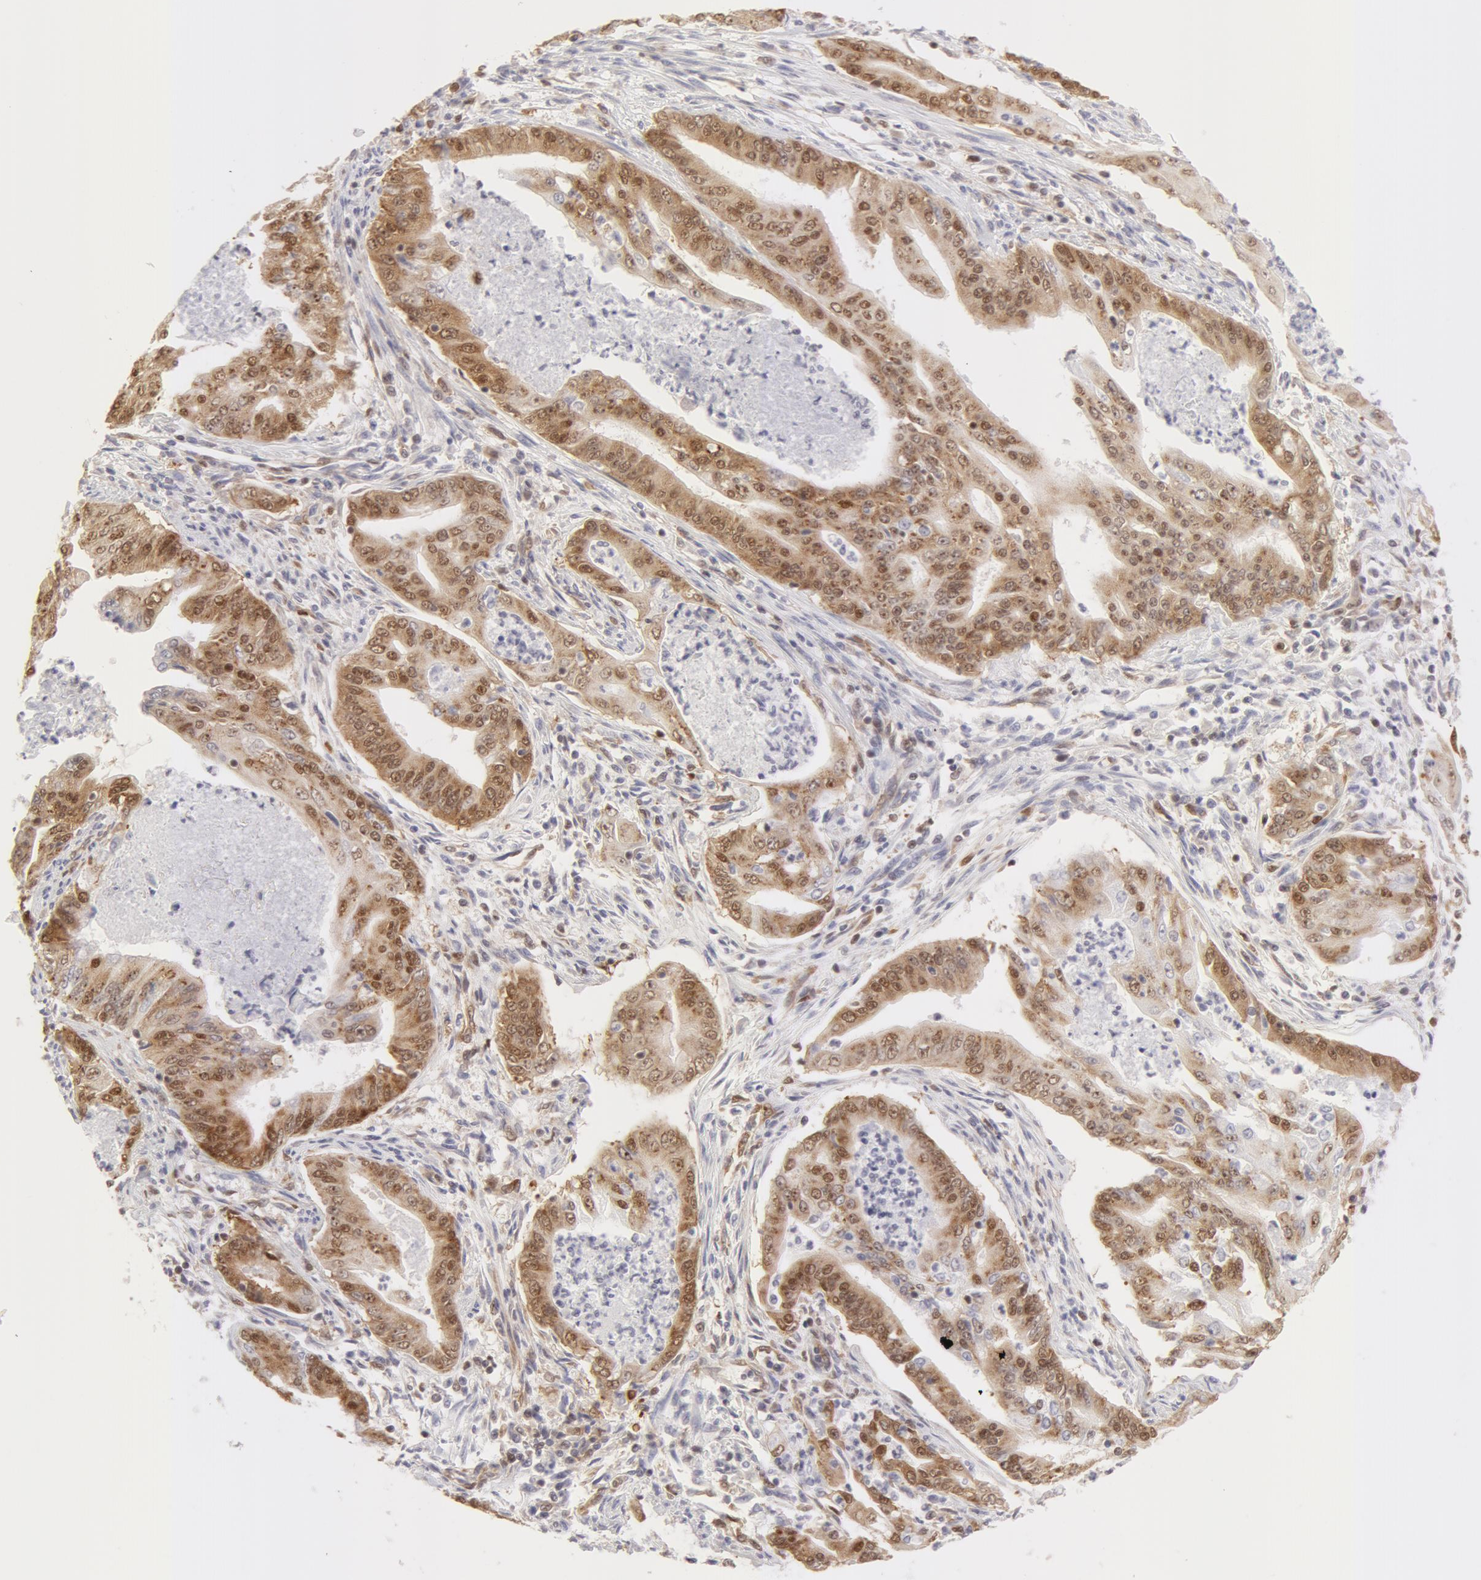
{"staining": {"intensity": "weak", "quantity": ">75%", "location": "cytoplasmic/membranous"}, "tissue": "endometrial cancer", "cell_type": "Tumor cells", "image_type": "cancer", "snomed": [{"axis": "morphology", "description": "Adenocarcinoma, NOS"}, {"axis": "topography", "description": "Endometrium"}], "caption": "Human endometrial cancer stained for a protein (brown) shows weak cytoplasmic/membranous positive positivity in approximately >75% of tumor cells.", "gene": "DDX3Y", "patient": {"sex": "female", "age": 63}}